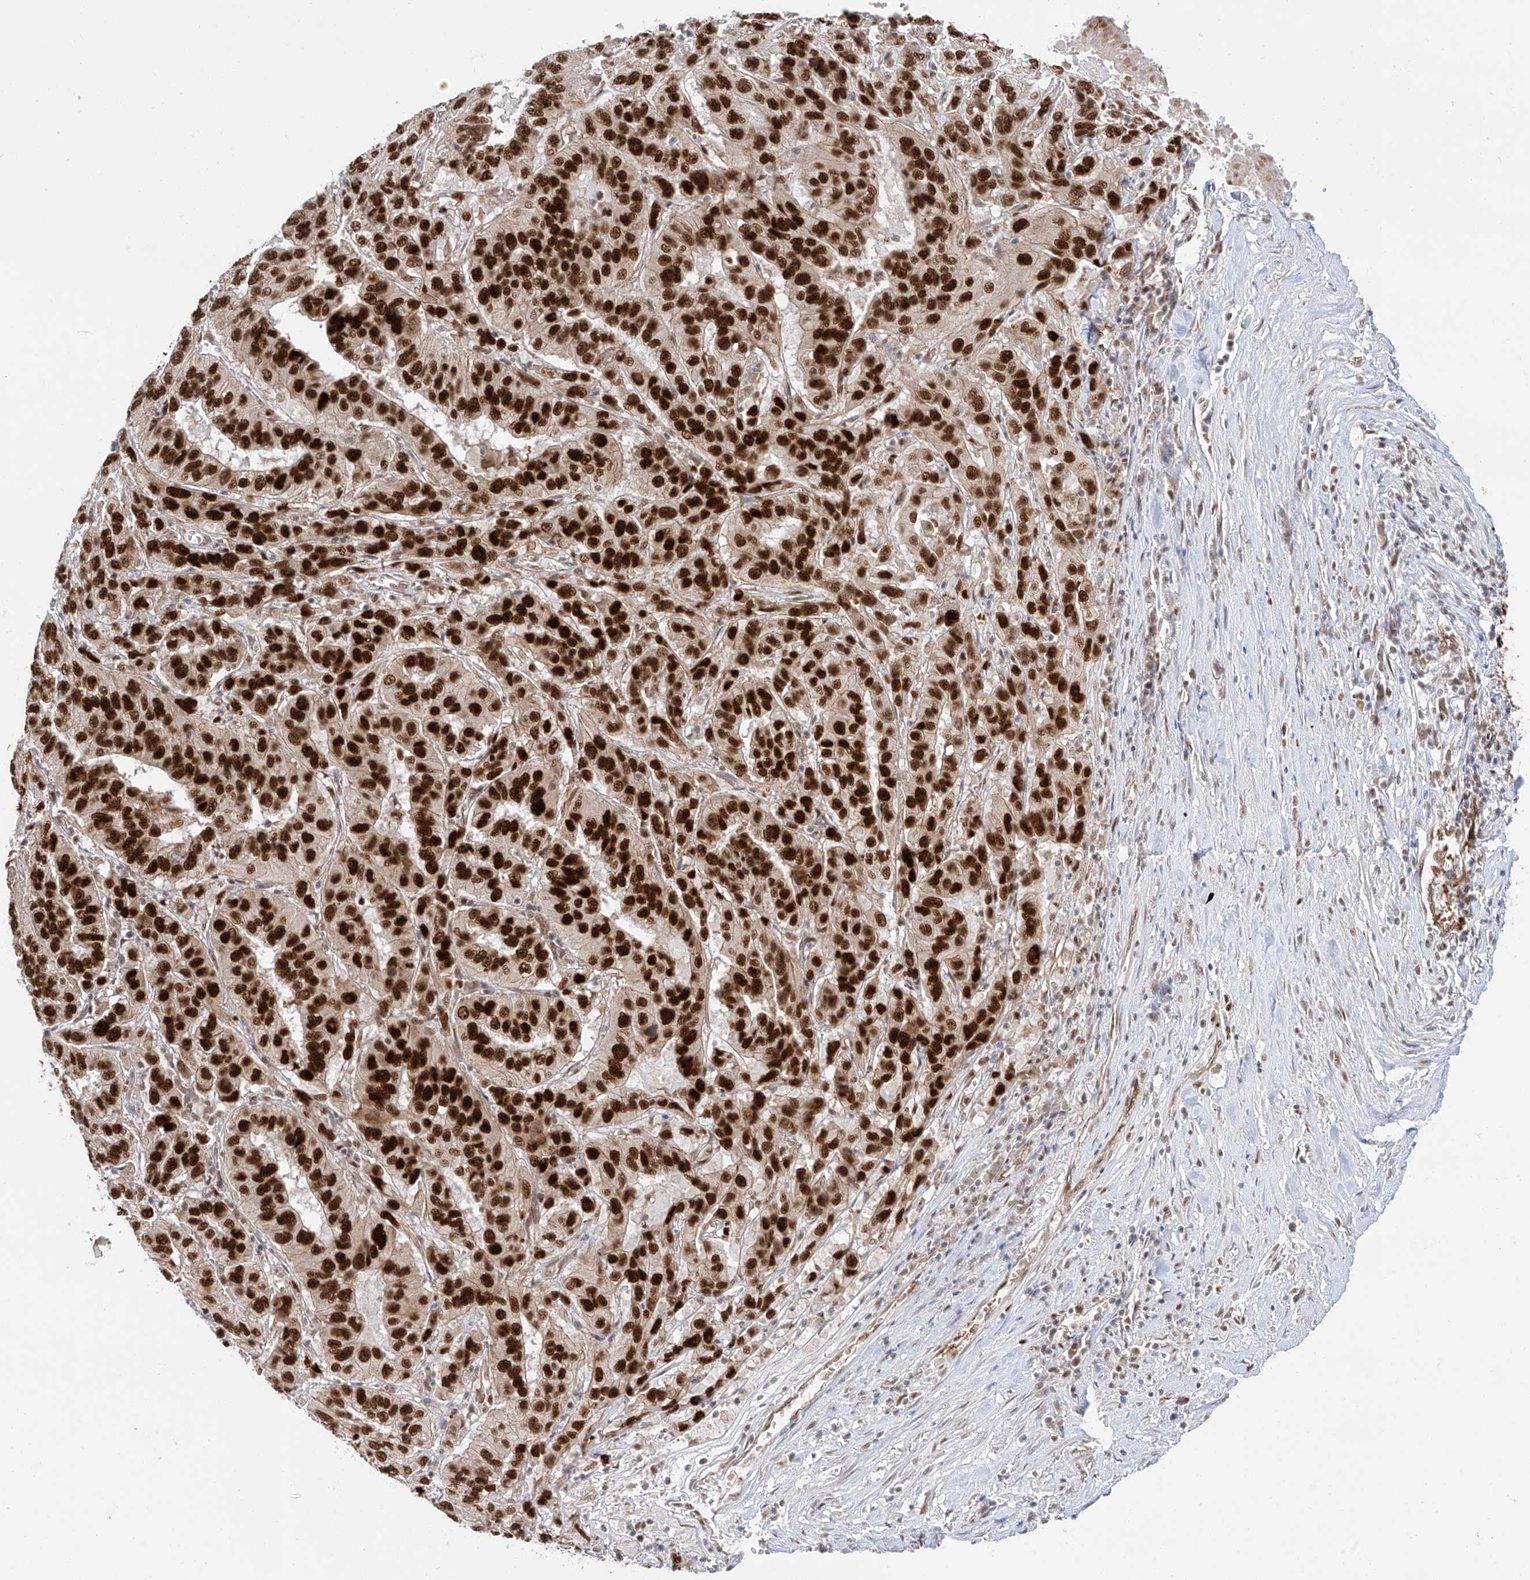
{"staining": {"intensity": "strong", "quantity": ">75%", "location": "nuclear"}, "tissue": "pancreatic cancer", "cell_type": "Tumor cells", "image_type": "cancer", "snomed": [{"axis": "morphology", "description": "Adenocarcinoma, NOS"}, {"axis": "topography", "description": "Pancreas"}], "caption": "DAB immunohistochemical staining of pancreatic adenocarcinoma demonstrates strong nuclear protein expression in about >75% of tumor cells.", "gene": "POGK", "patient": {"sex": "male", "age": 63}}